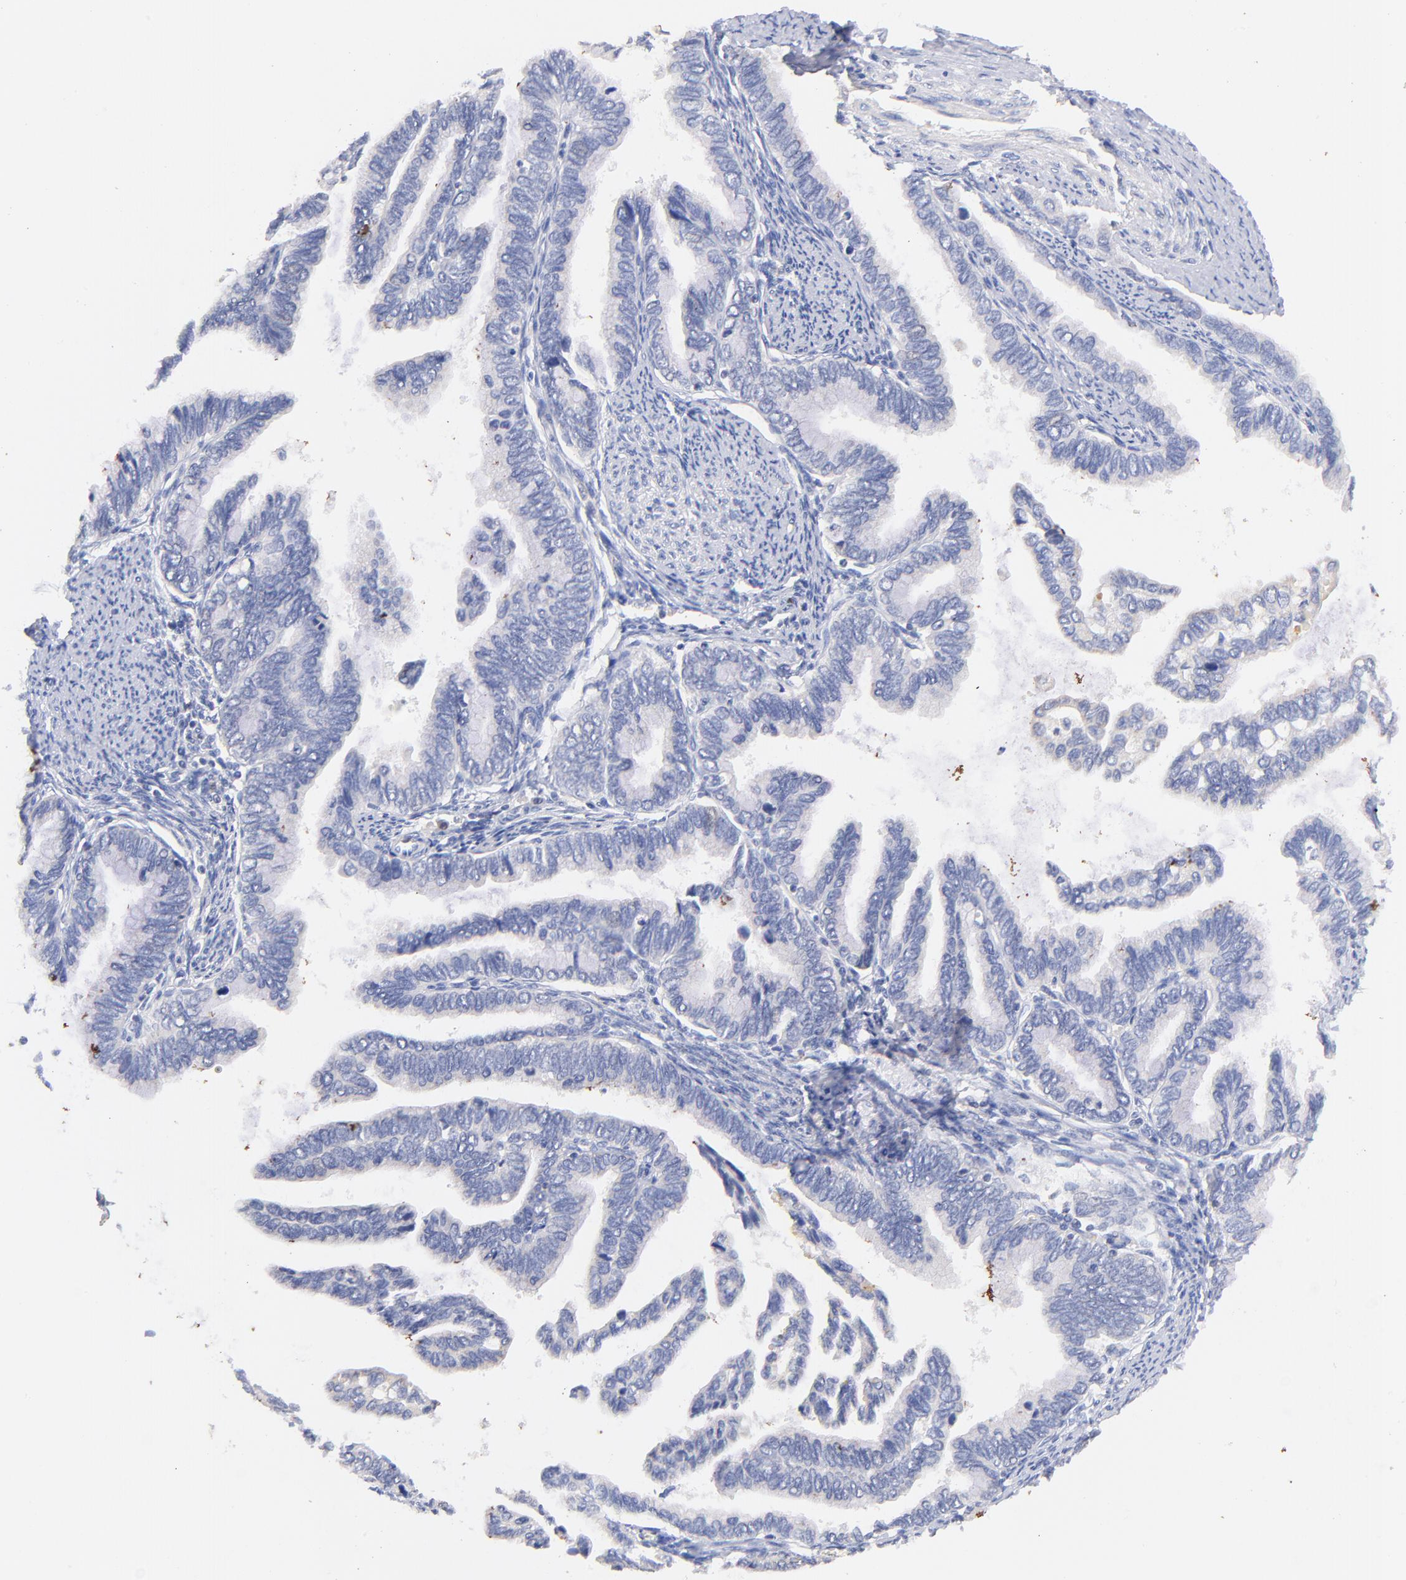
{"staining": {"intensity": "negative", "quantity": "none", "location": "none"}, "tissue": "cervical cancer", "cell_type": "Tumor cells", "image_type": "cancer", "snomed": [{"axis": "morphology", "description": "Adenocarcinoma, NOS"}, {"axis": "topography", "description": "Cervix"}], "caption": "Image shows no protein positivity in tumor cells of adenocarcinoma (cervical) tissue.", "gene": "IGLV7-43", "patient": {"sex": "female", "age": 49}}